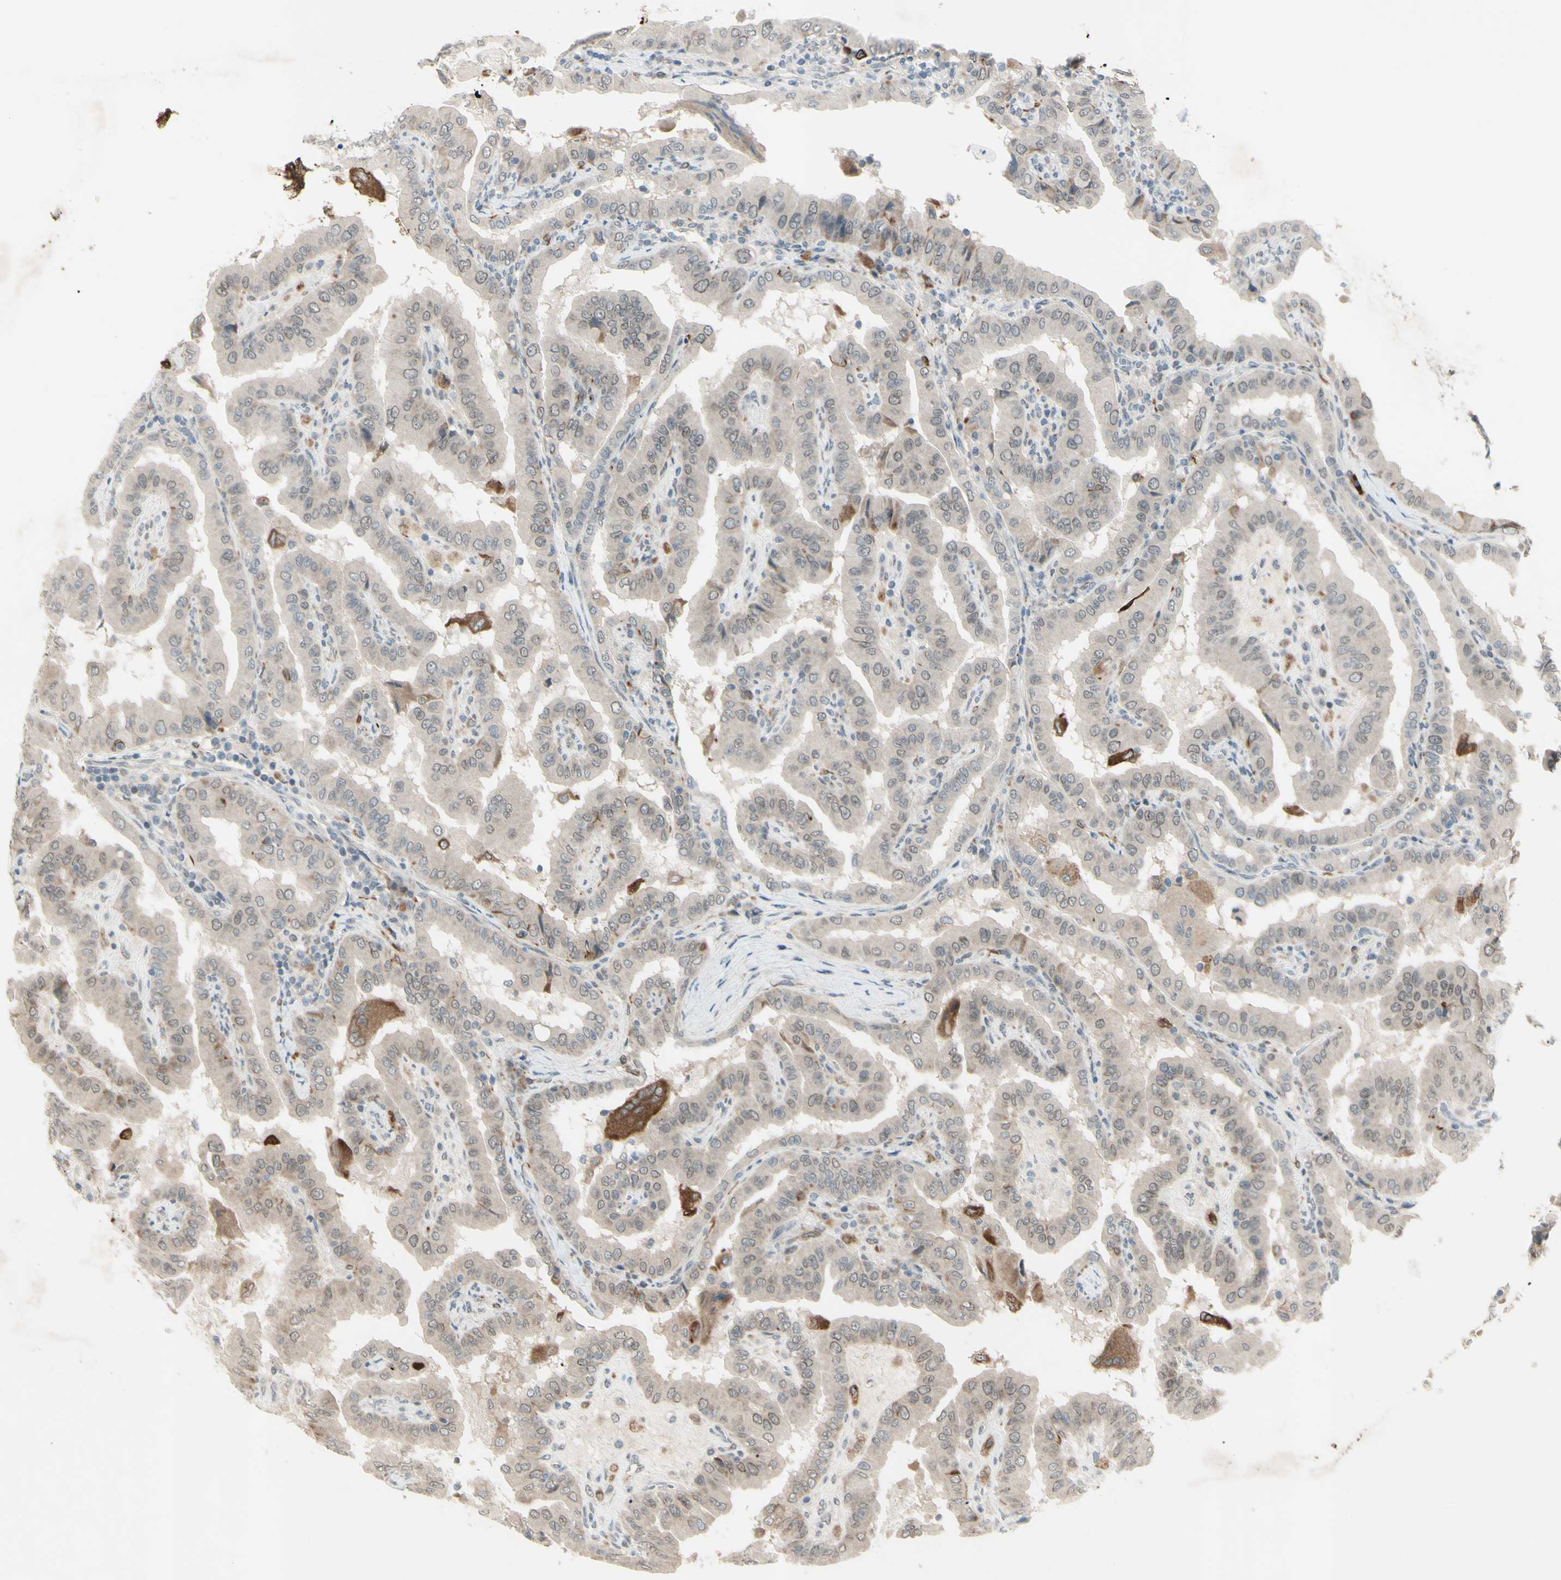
{"staining": {"intensity": "moderate", "quantity": "25%-75%", "location": "cytoplasmic/membranous"}, "tissue": "thyroid cancer", "cell_type": "Tumor cells", "image_type": "cancer", "snomed": [{"axis": "morphology", "description": "Papillary adenocarcinoma, NOS"}, {"axis": "topography", "description": "Thyroid gland"}], "caption": "A brown stain highlights moderate cytoplasmic/membranous staining of a protein in human thyroid cancer tumor cells.", "gene": "FGFR2", "patient": {"sex": "male", "age": 33}}